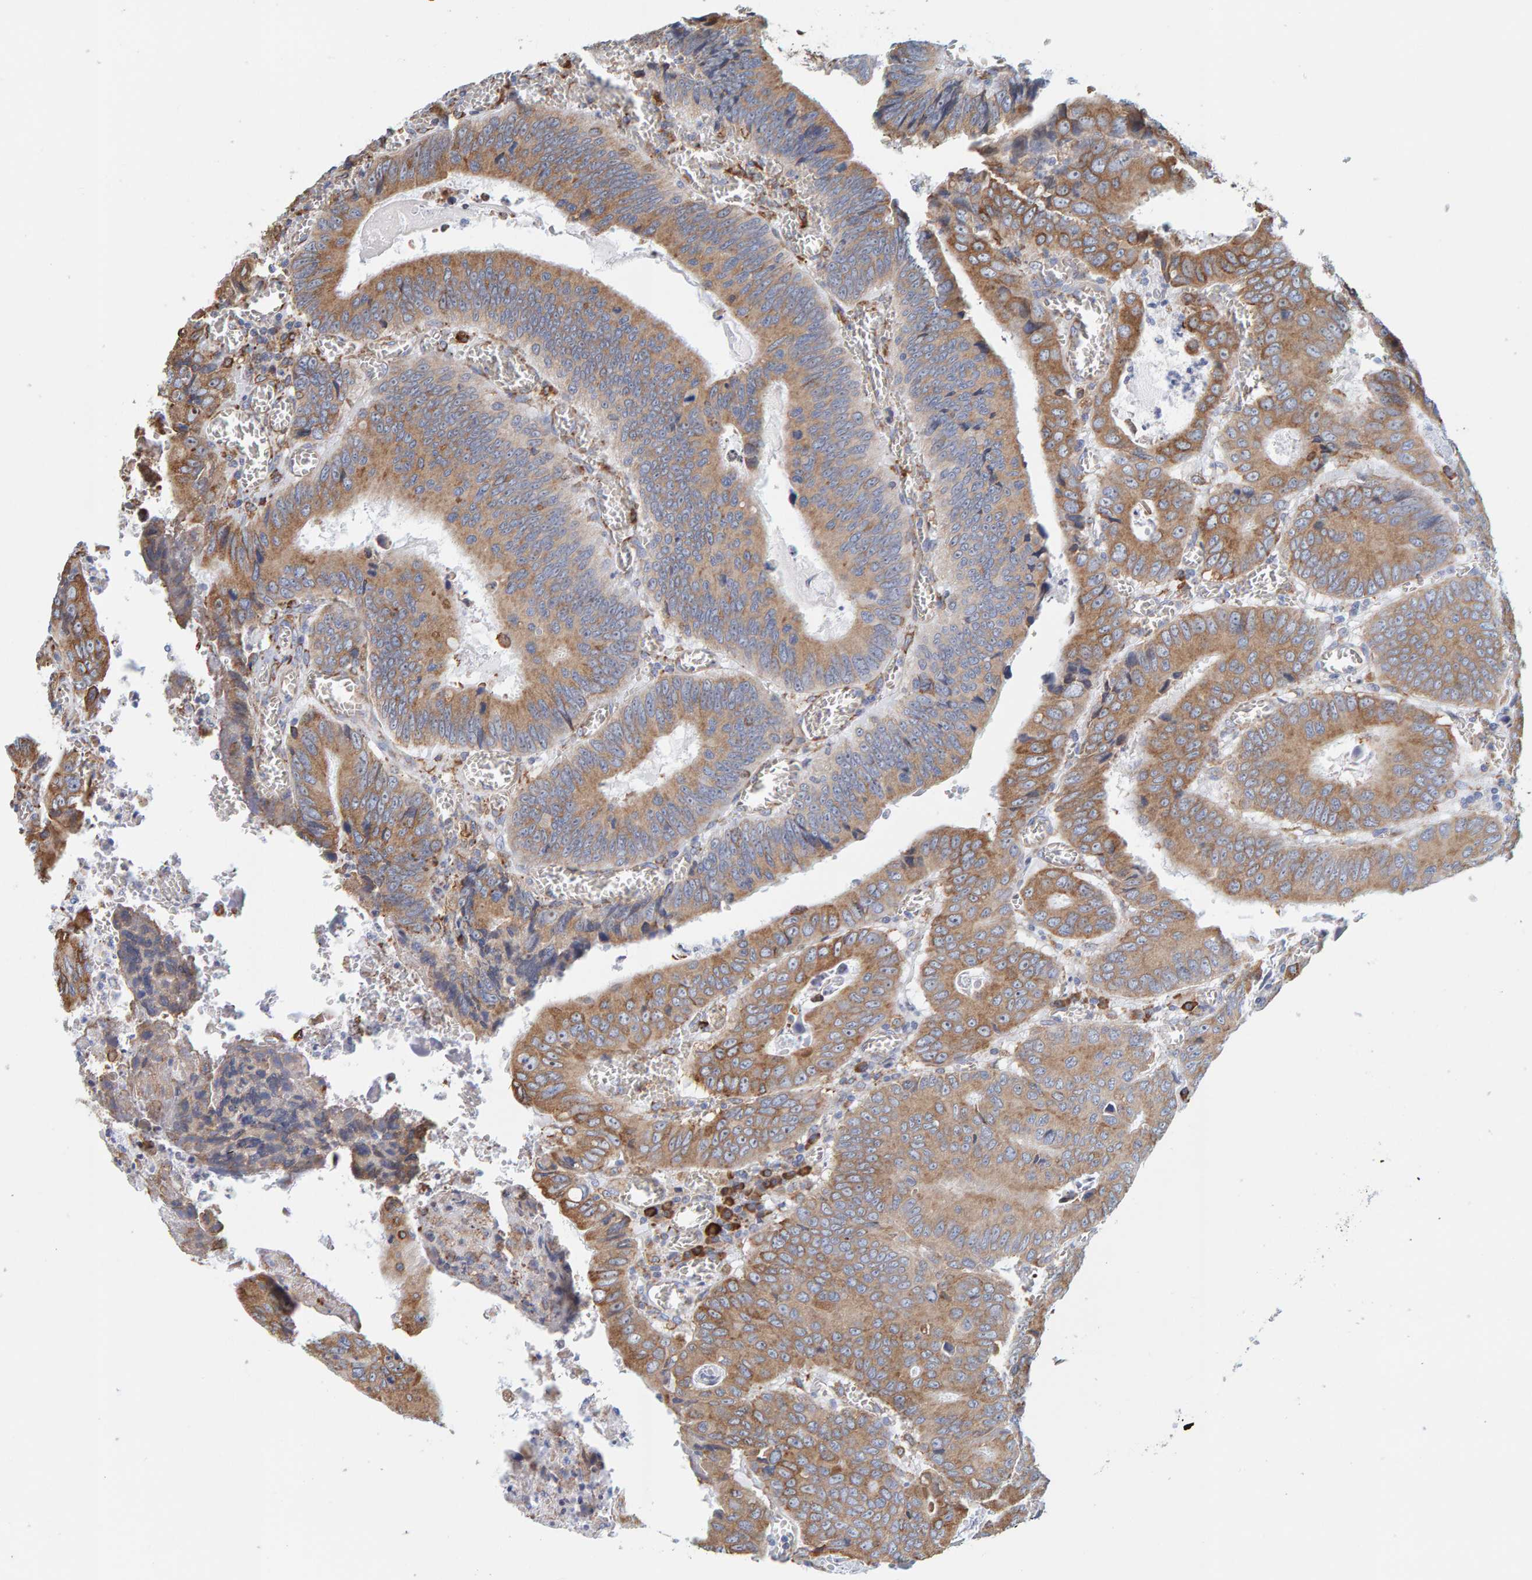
{"staining": {"intensity": "moderate", "quantity": ">75%", "location": "cytoplasmic/membranous"}, "tissue": "colorectal cancer", "cell_type": "Tumor cells", "image_type": "cancer", "snomed": [{"axis": "morphology", "description": "Inflammation, NOS"}, {"axis": "morphology", "description": "Adenocarcinoma, NOS"}, {"axis": "topography", "description": "Colon"}], "caption": "DAB immunohistochemical staining of human colorectal cancer (adenocarcinoma) reveals moderate cytoplasmic/membranous protein expression in about >75% of tumor cells.", "gene": "SGPL1", "patient": {"sex": "male", "age": 72}}